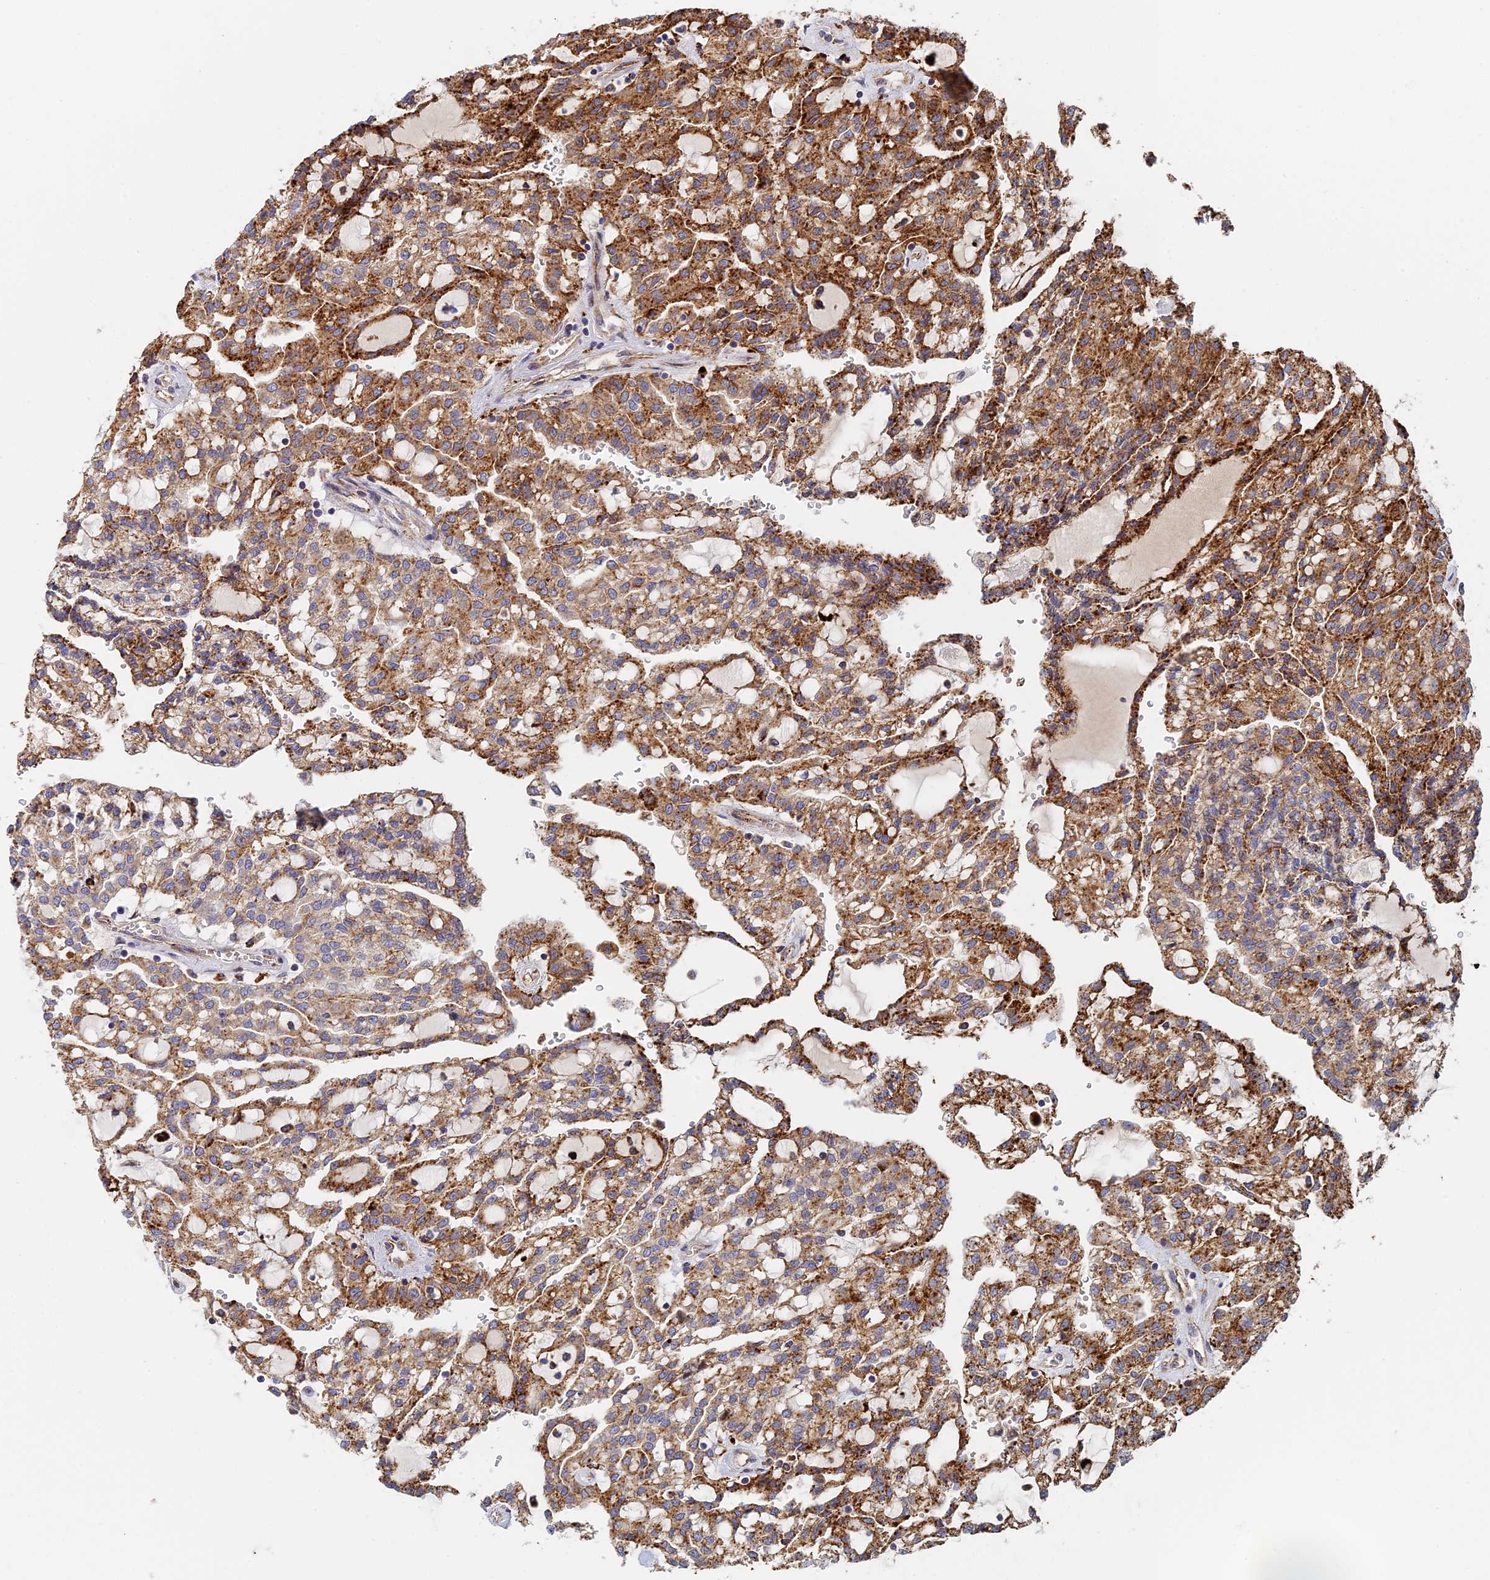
{"staining": {"intensity": "strong", "quantity": ">75%", "location": "cytoplasmic/membranous"}, "tissue": "renal cancer", "cell_type": "Tumor cells", "image_type": "cancer", "snomed": [{"axis": "morphology", "description": "Adenocarcinoma, NOS"}, {"axis": "topography", "description": "Kidney"}], "caption": "There is high levels of strong cytoplasmic/membranous expression in tumor cells of renal cancer, as demonstrated by immunohistochemical staining (brown color).", "gene": "PPP2R3C", "patient": {"sex": "male", "age": 63}}